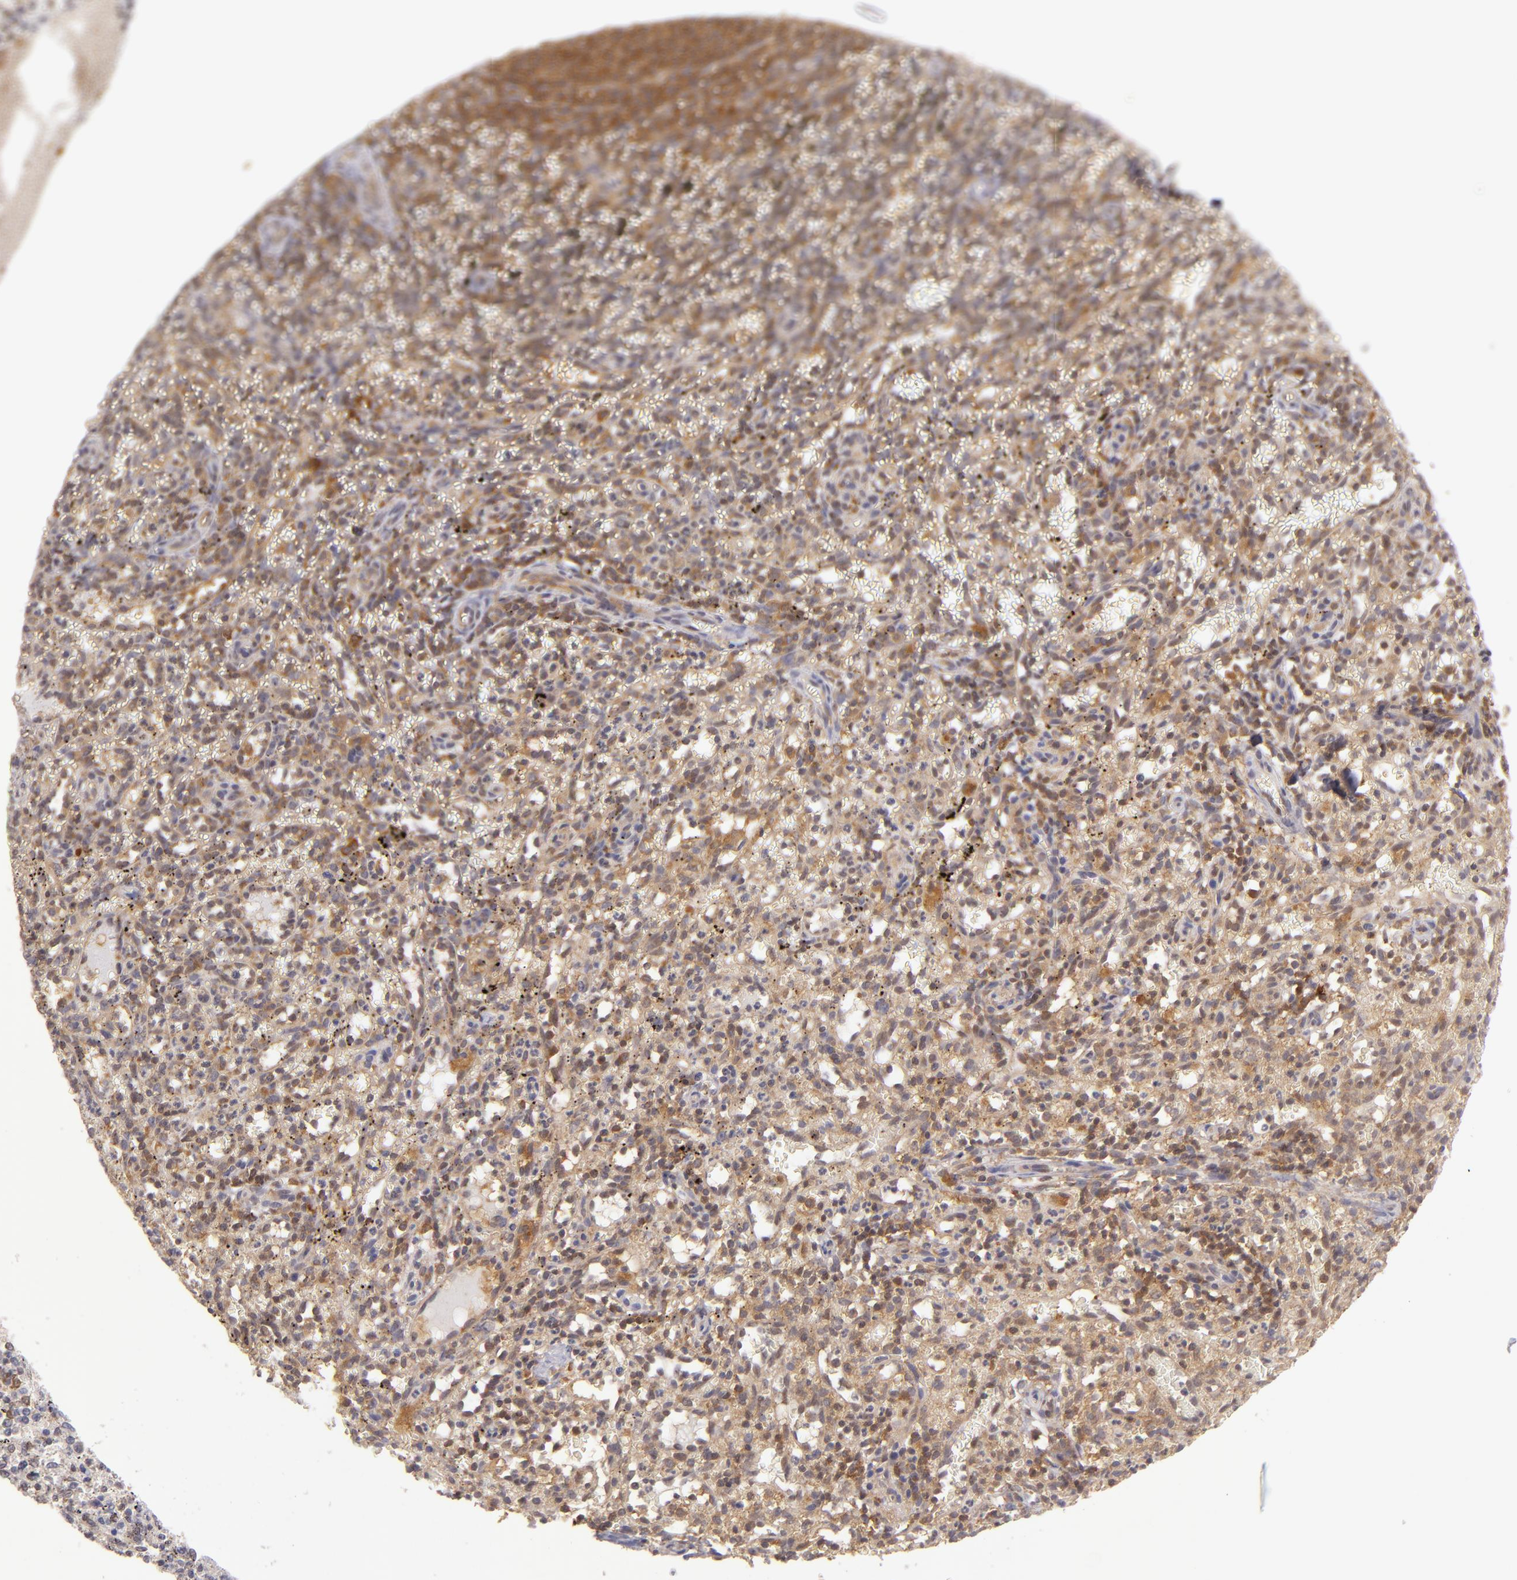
{"staining": {"intensity": "moderate", "quantity": "25%-75%", "location": "cytoplasmic/membranous"}, "tissue": "spleen", "cell_type": "Cells in red pulp", "image_type": "normal", "snomed": [{"axis": "morphology", "description": "Normal tissue, NOS"}, {"axis": "topography", "description": "Spleen"}], "caption": "Protein staining exhibits moderate cytoplasmic/membranous positivity in approximately 25%-75% of cells in red pulp in unremarkable spleen.", "gene": "PTPN13", "patient": {"sex": "female", "age": 10}}